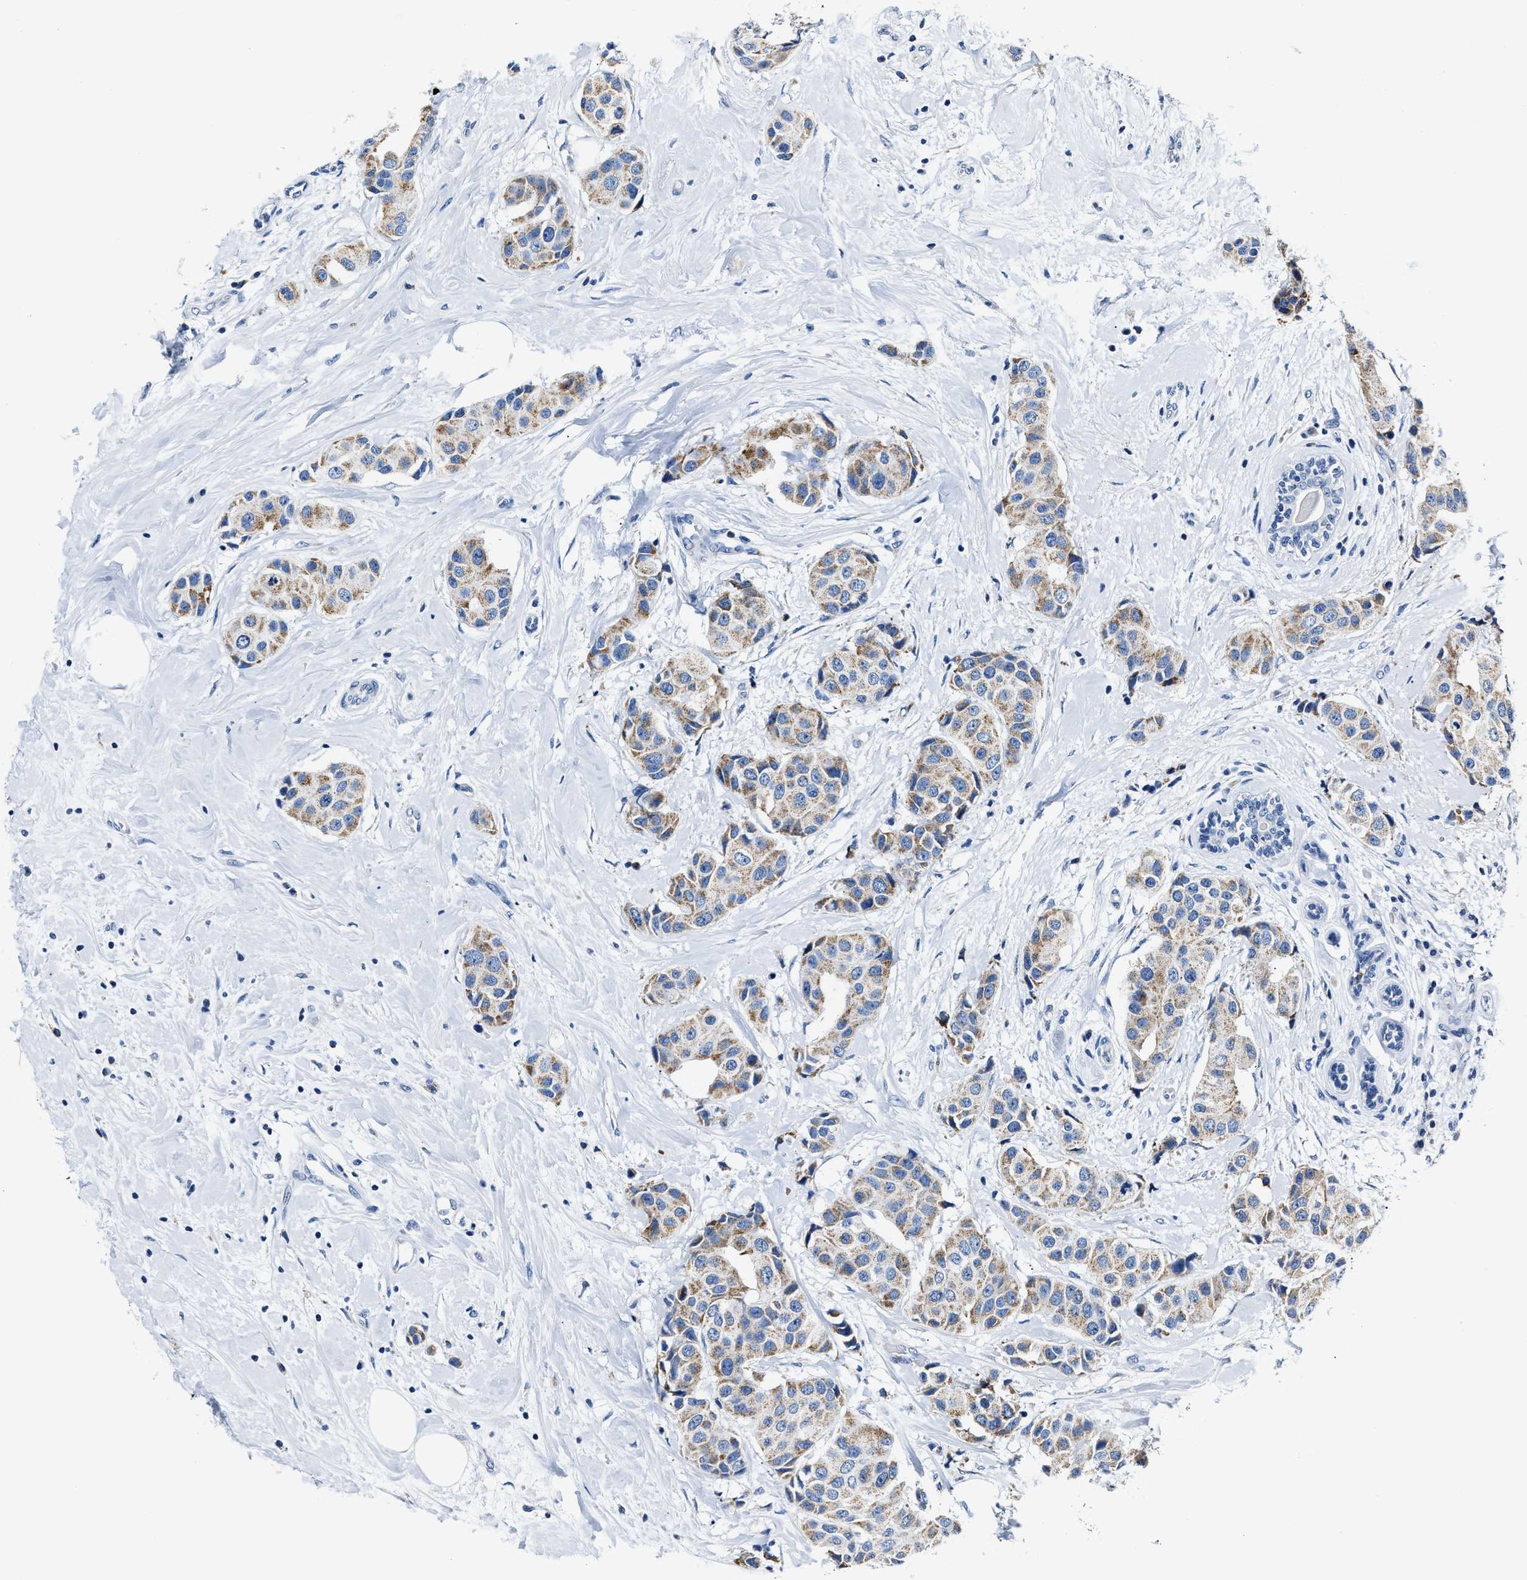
{"staining": {"intensity": "moderate", "quantity": ">75%", "location": "cytoplasmic/membranous"}, "tissue": "breast cancer", "cell_type": "Tumor cells", "image_type": "cancer", "snomed": [{"axis": "morphology", "description": "Normal tissue, NOS"}, {"axis": "morphology", "description": "Duct carcinoma"}, {"axis": "topography", "description": "Breast"}], "caption": "High-power microscopy captured an immunohistochemistry (IHC) photomicrograph of invasive ductal carcinoma (breast), revealing moderate cytoplasmic/membranous positivity in about >75% of tumor cells.", "gene": "AMACR", "patient": {"sex": "female", "age": 39}}